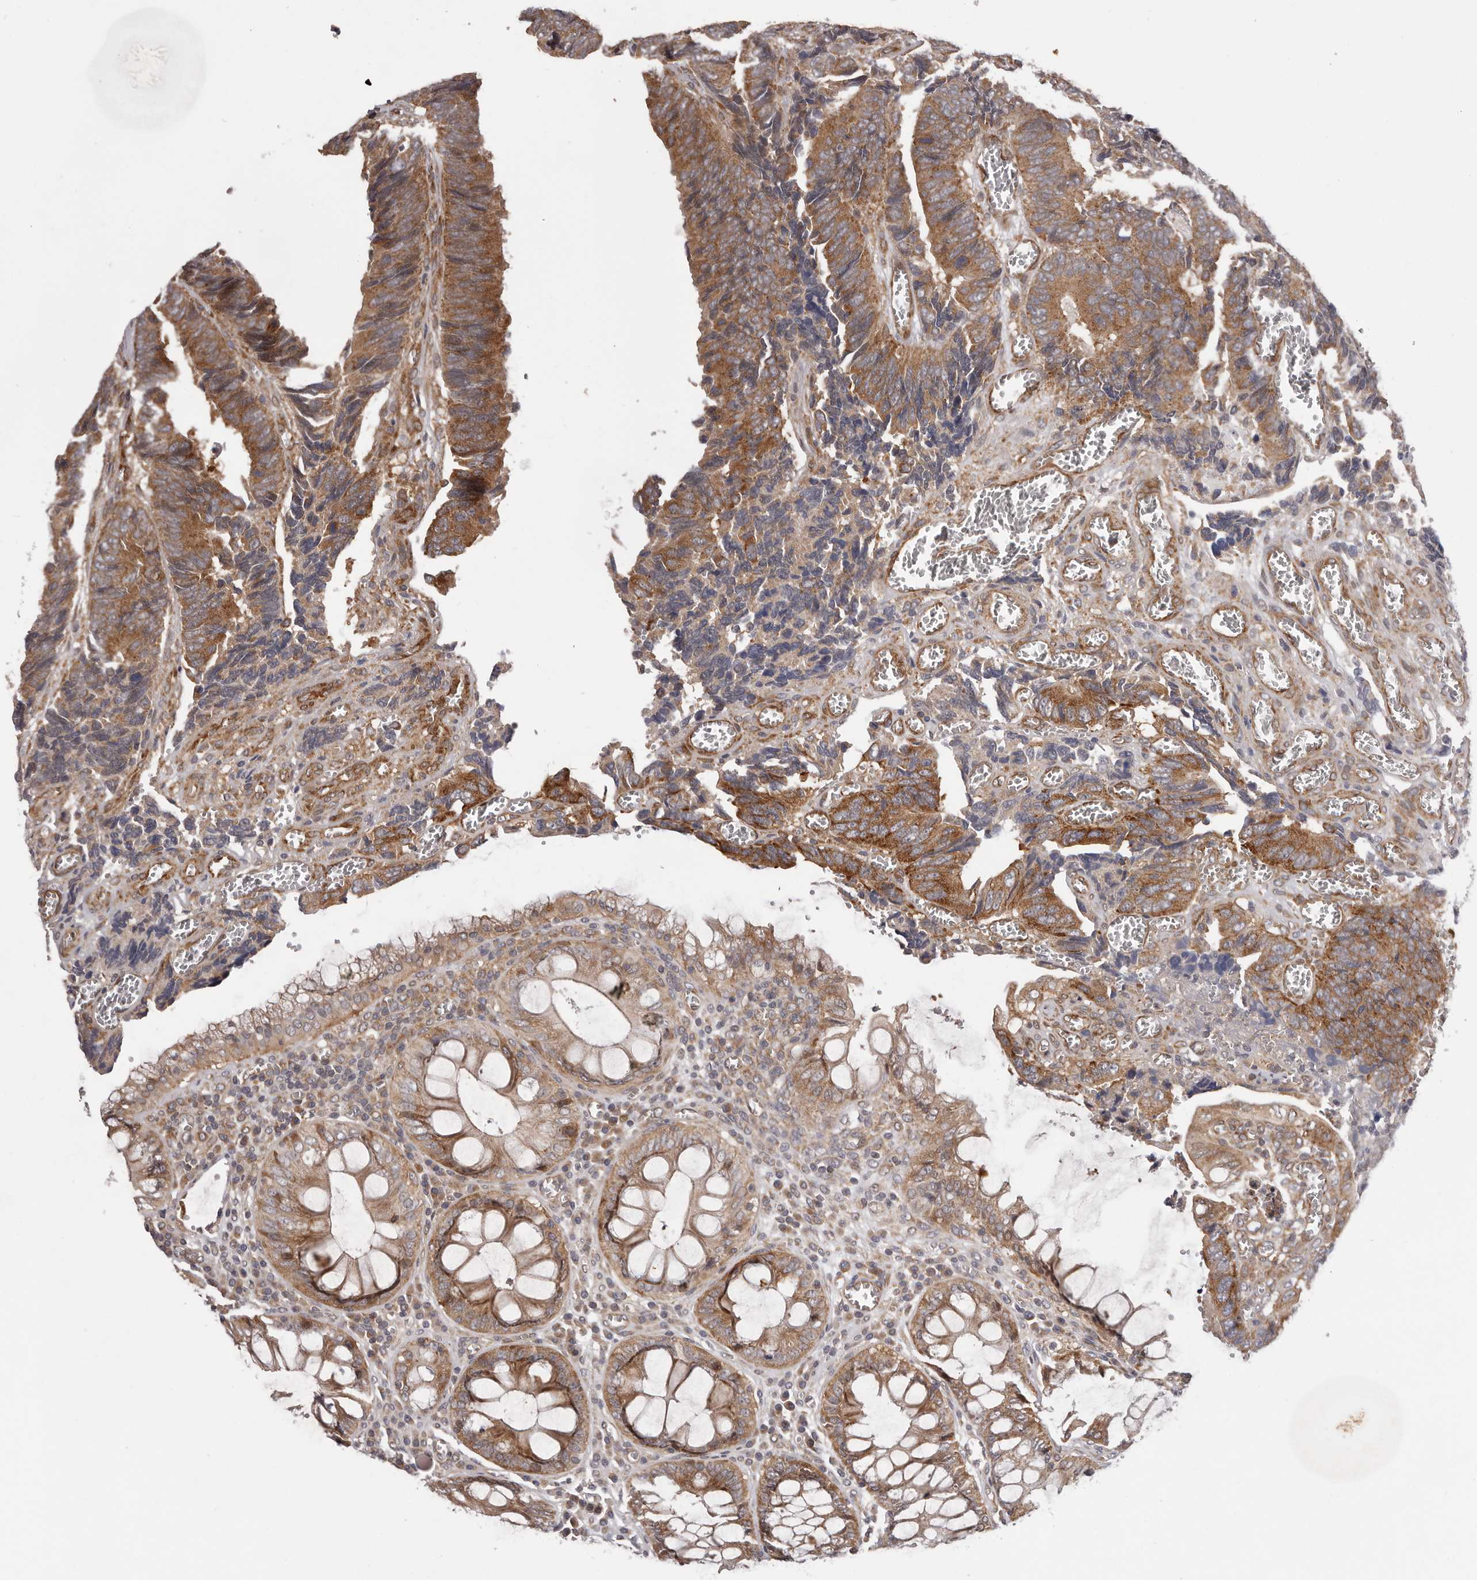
{"staining": {"intensity": "moderate", "quantity": ">75%", "location": "cytoplasmic/membranous"}, "tissue": "colorectal cancer", "cell_type": "Tumor cells", "image_type": "cancer", "snomed": [{"axis": "morphology", "description": "Adenocarcinoma, NOS"}, {"axis": "topography", "description": "Colon"}], "caption": "Protein staining displays moderate cytoplasmic/membranous expression in approximately >75% of tumor cells in colorectal adenocarcinoma.", "gene": "VPS37A", "patient": {"sex": "male", "age": 72}}